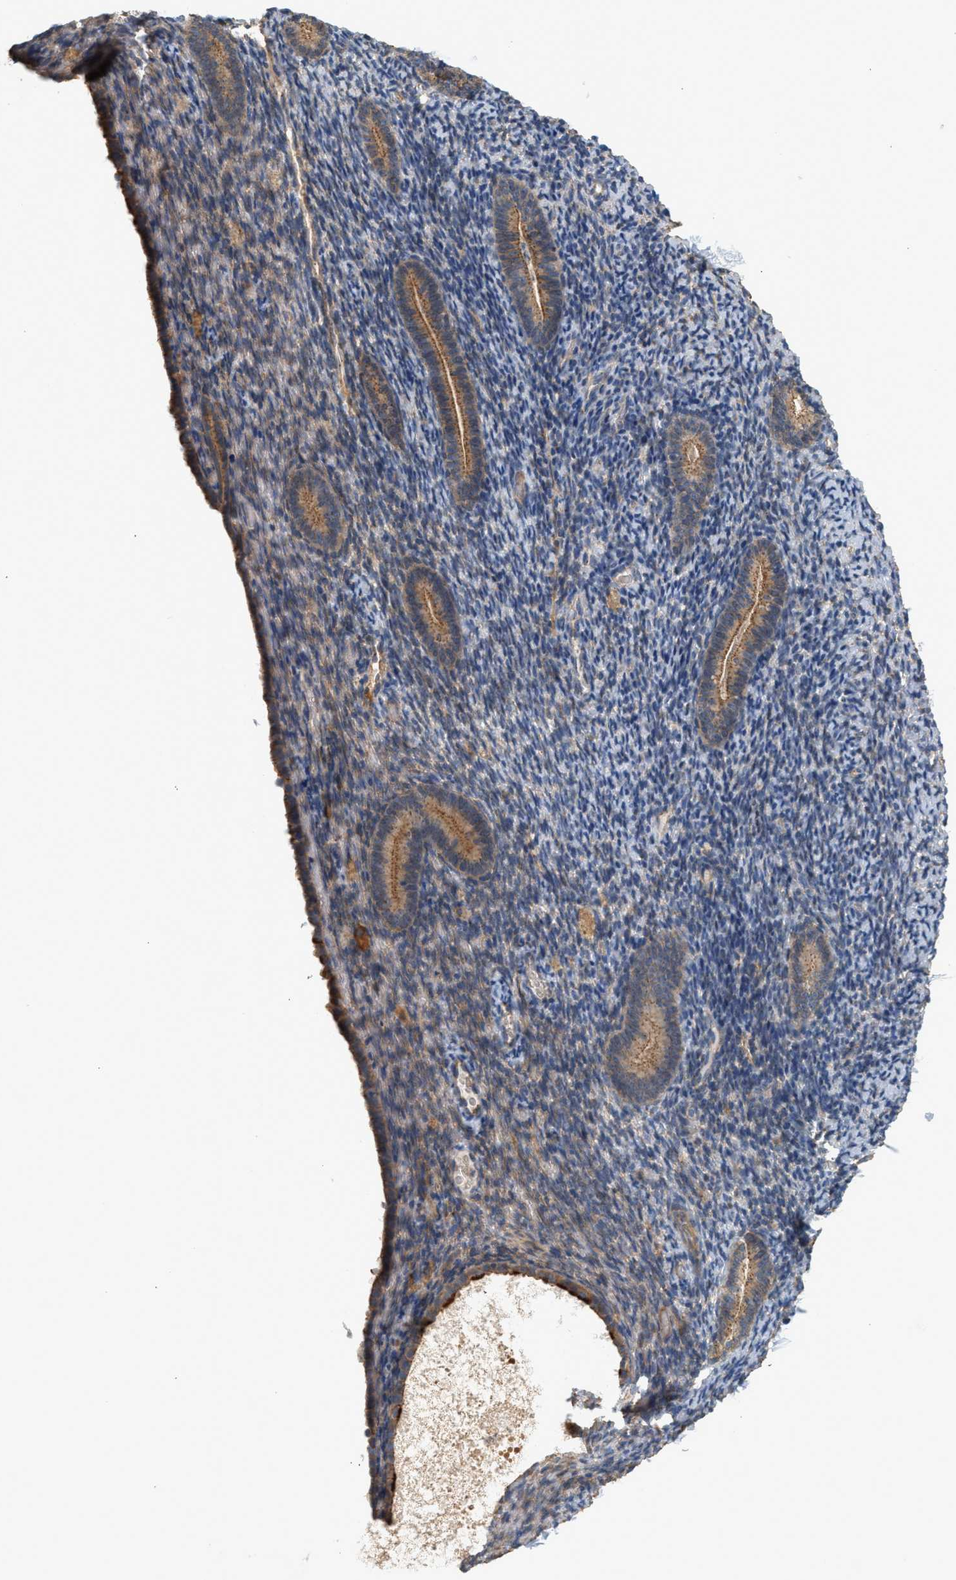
{"staining": {"intensity": "negative", "quantity": "none", "location": "none"}, "tissue": "endometrium", "cell_type": "Cells in endometrial stroma", "image_type": "normal", "snomed": [{"axis": "morphology", "description": "Normal tissue, NOS"}, {"axis": "topography", "description": "Endometrium"}], "caption": "DAB (3,3'-diaminobenzidine) immunohistochemical staining of unremarkable endometrium reveals no significant positivity in cells in endometrial stroma. (DAB (3,3'-diaminobenzidine) IHC, high magnification).", "gene": "CTXN1", "patient": {"sex": "female", "age": 51}}